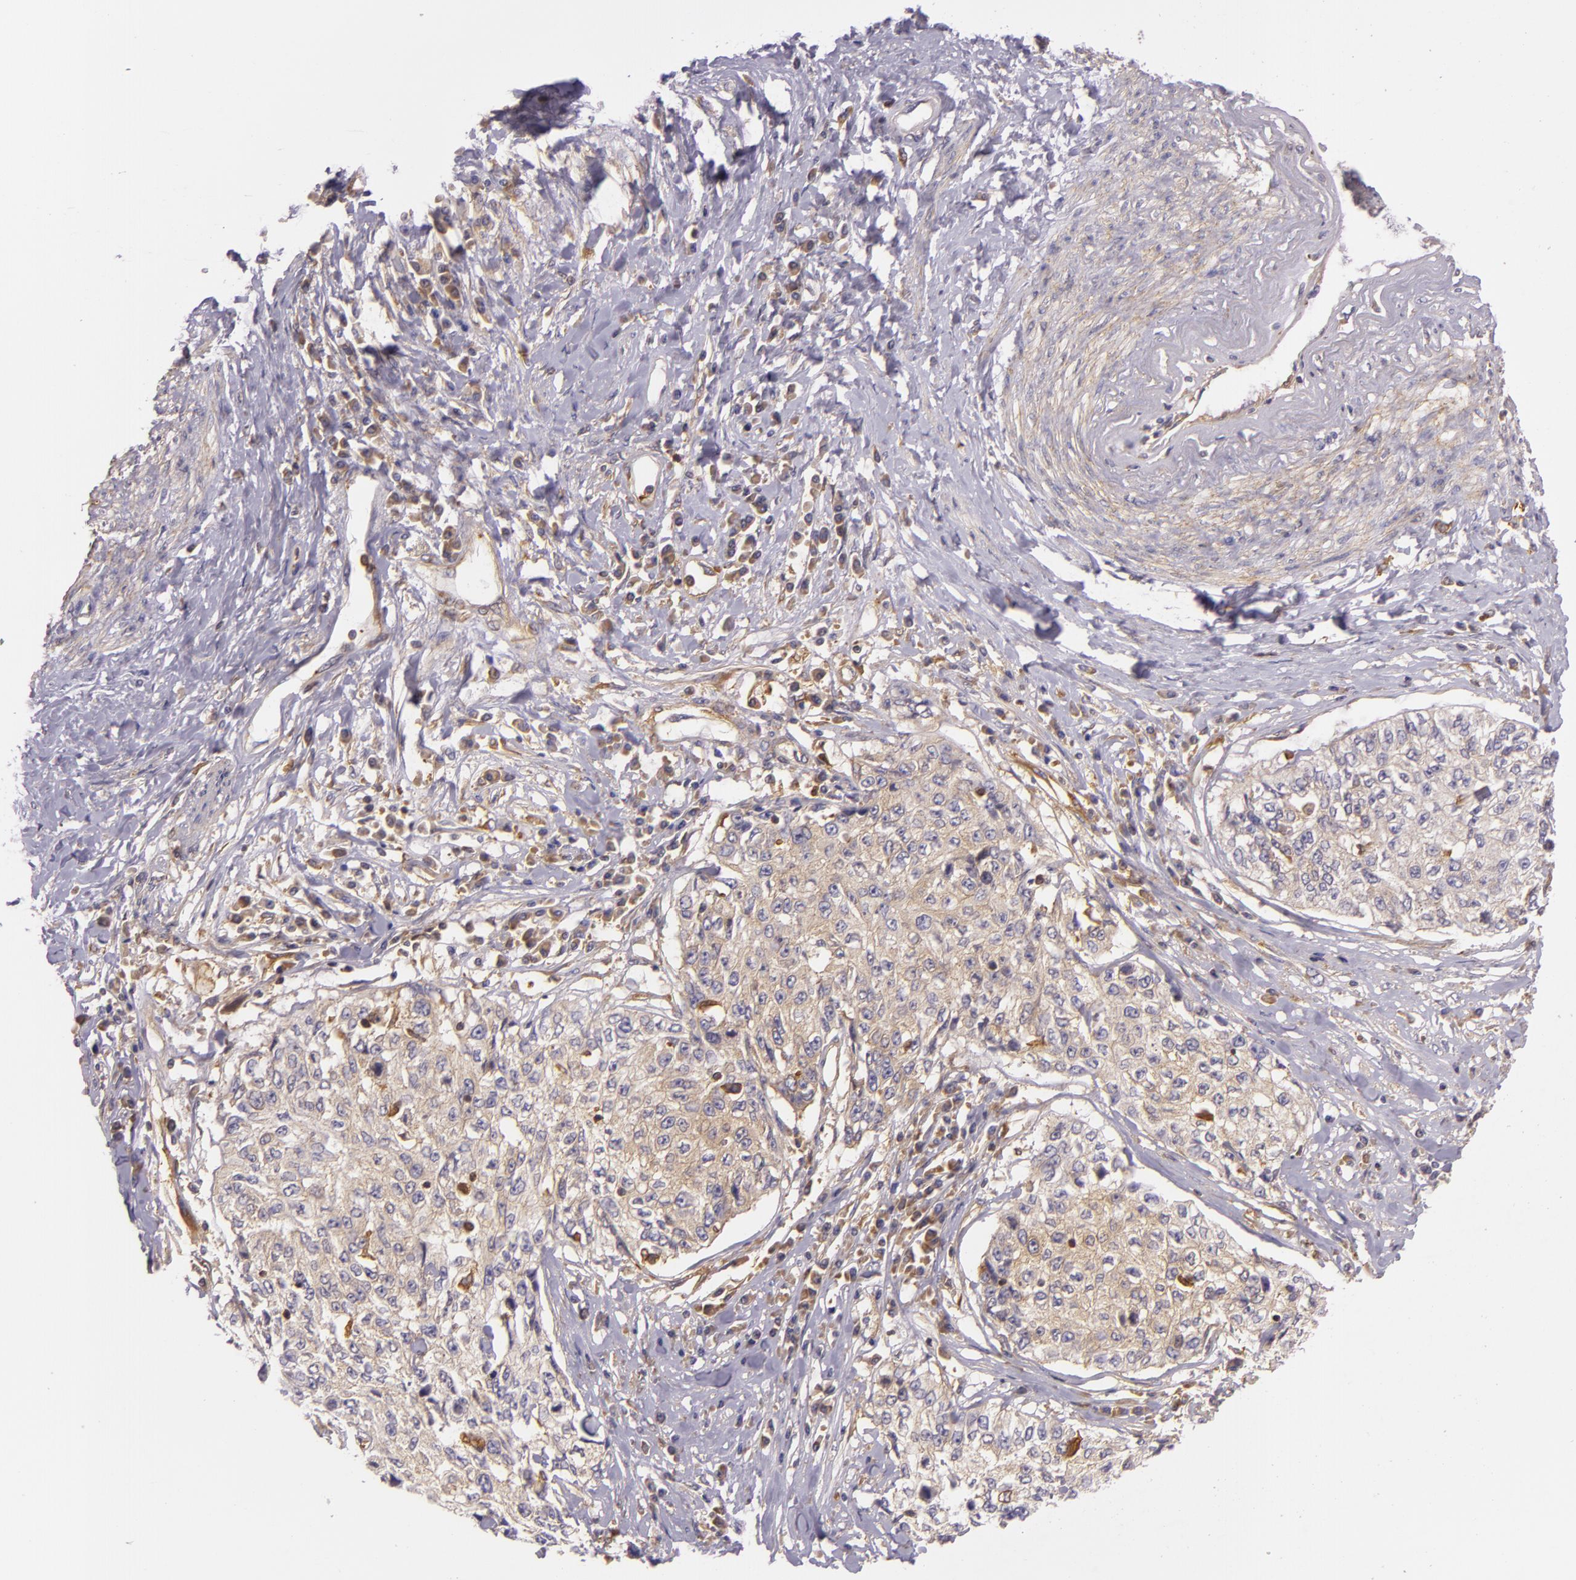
{"staining": {"intensity": "weak", "quantity": ">75%", "location": "cytoplasmic/membranous"}, "tissue": "cervical cancer", "cell_type": "Tumor cells", "image_type": "cancer", "snomed": [{"axis": "morphology", "description": "Squamous cell carcinoma, NOS"}, {"axis": "topography", "description": "Cervix"}], "caption": "Human cervical squamous cell carcinoma stained for a protein (brown) exhibits weak cytoplasmic/membranous positive expression in about >75% of tumor cells.", "gene": "TLN1", "patient": {"sex": "female", "age": 57}}